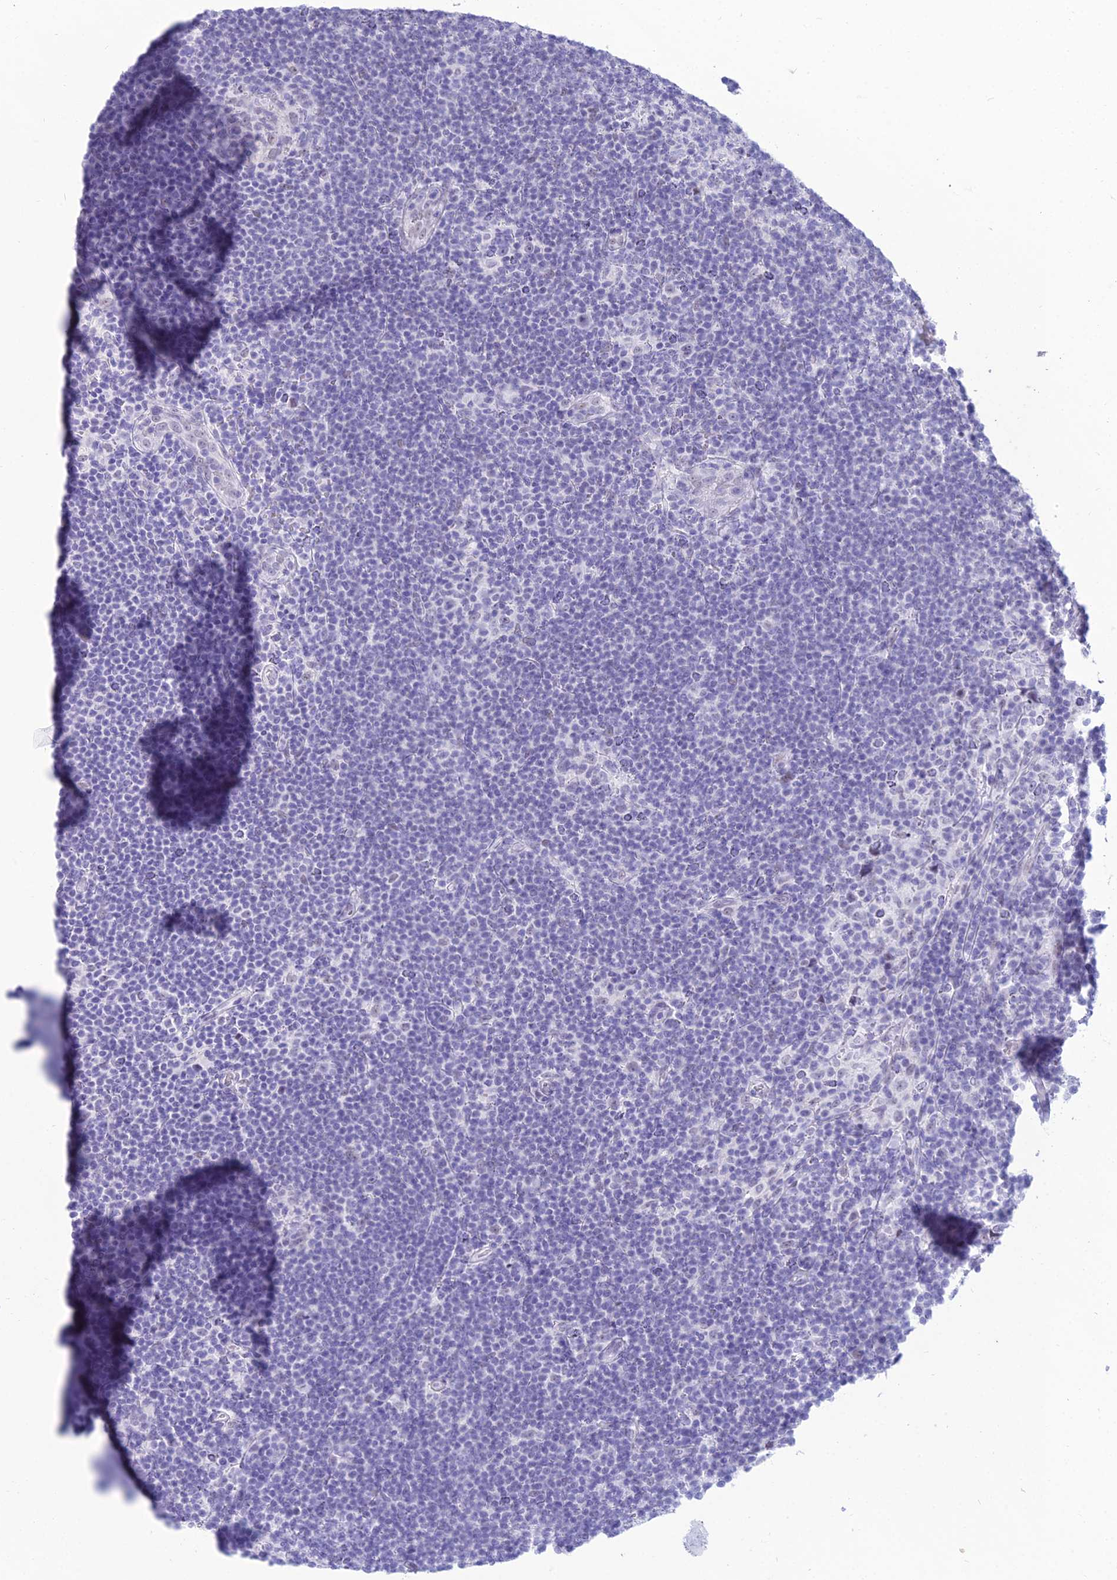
{"staining": {"intensity": "negative", "quantity": "none", "location": "none"}, "tissue": "lymphoma", "cell_type": "Tumor cells", "image_type": "cancer", "snomed": [{"axis": "morphology", "description": "Hodgkin's disease, NOS"}, {"axis": "topography", "description": "Lymph node"}], "caption": "Lymphoma was stained to show a protein in brown. There is no significant staining in tumor cells.", "gene": "DHX40", "patient": {"sex": "female", "age": 57}}